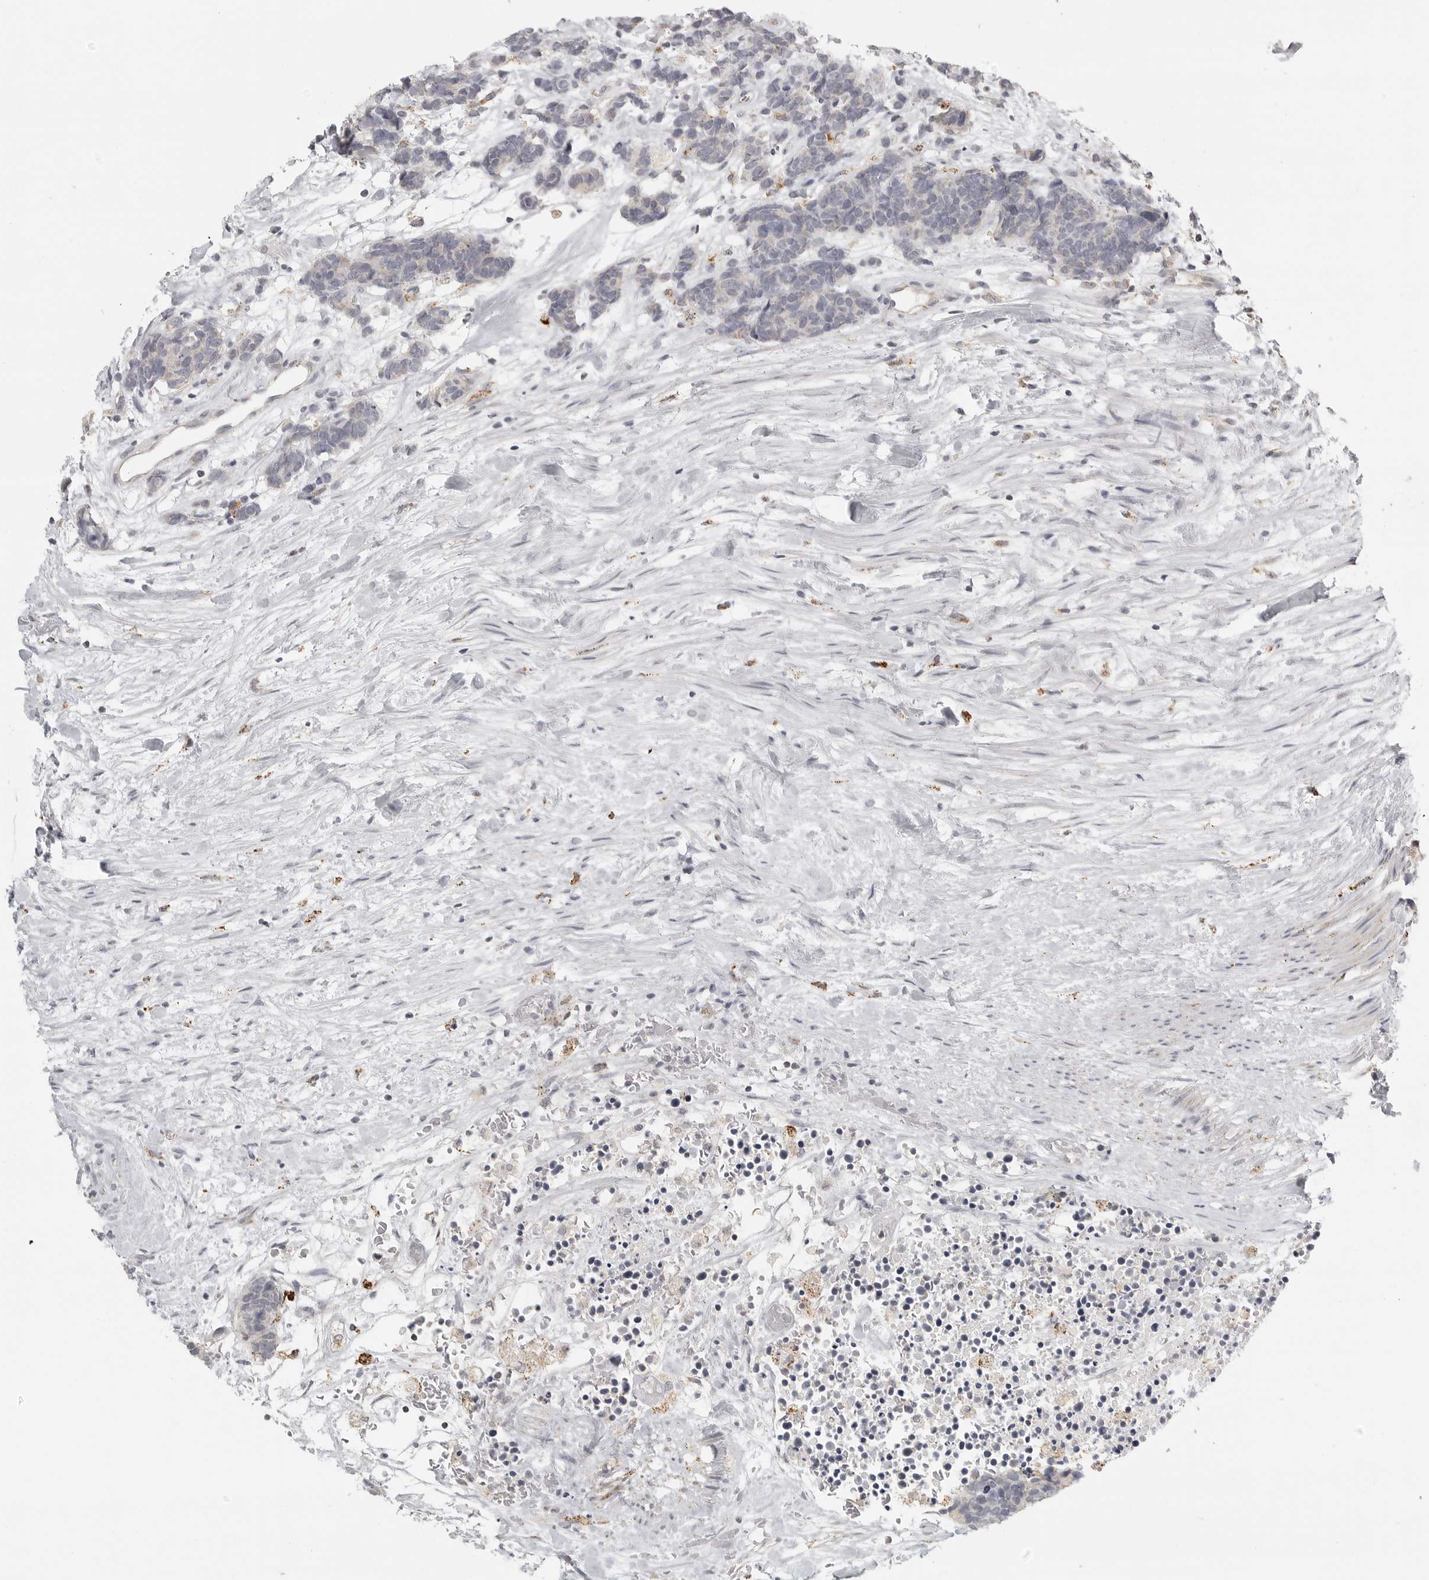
{"staining": {"intensity": "negative", "quantity": "none", "location": "none"}, "tissue": "carcinoid", "cell_type": "Tumor cells", "image_type": "cancer", "snomed": [{"axis": "morphology", "description": "Carcinoma, NOS"}, {"axis": "morphology", "description": "Carcinoid, malignant, NOS"}, {"axis": "topography", "description": "Urinary bladder"}], "caption": "This is an immunohistochemistry (IHC) histopathology image of human carcinoid. There is no expression in tumor cells.", "gene": "RXFP3", "patient": {"sex": "male", "age": 57}}